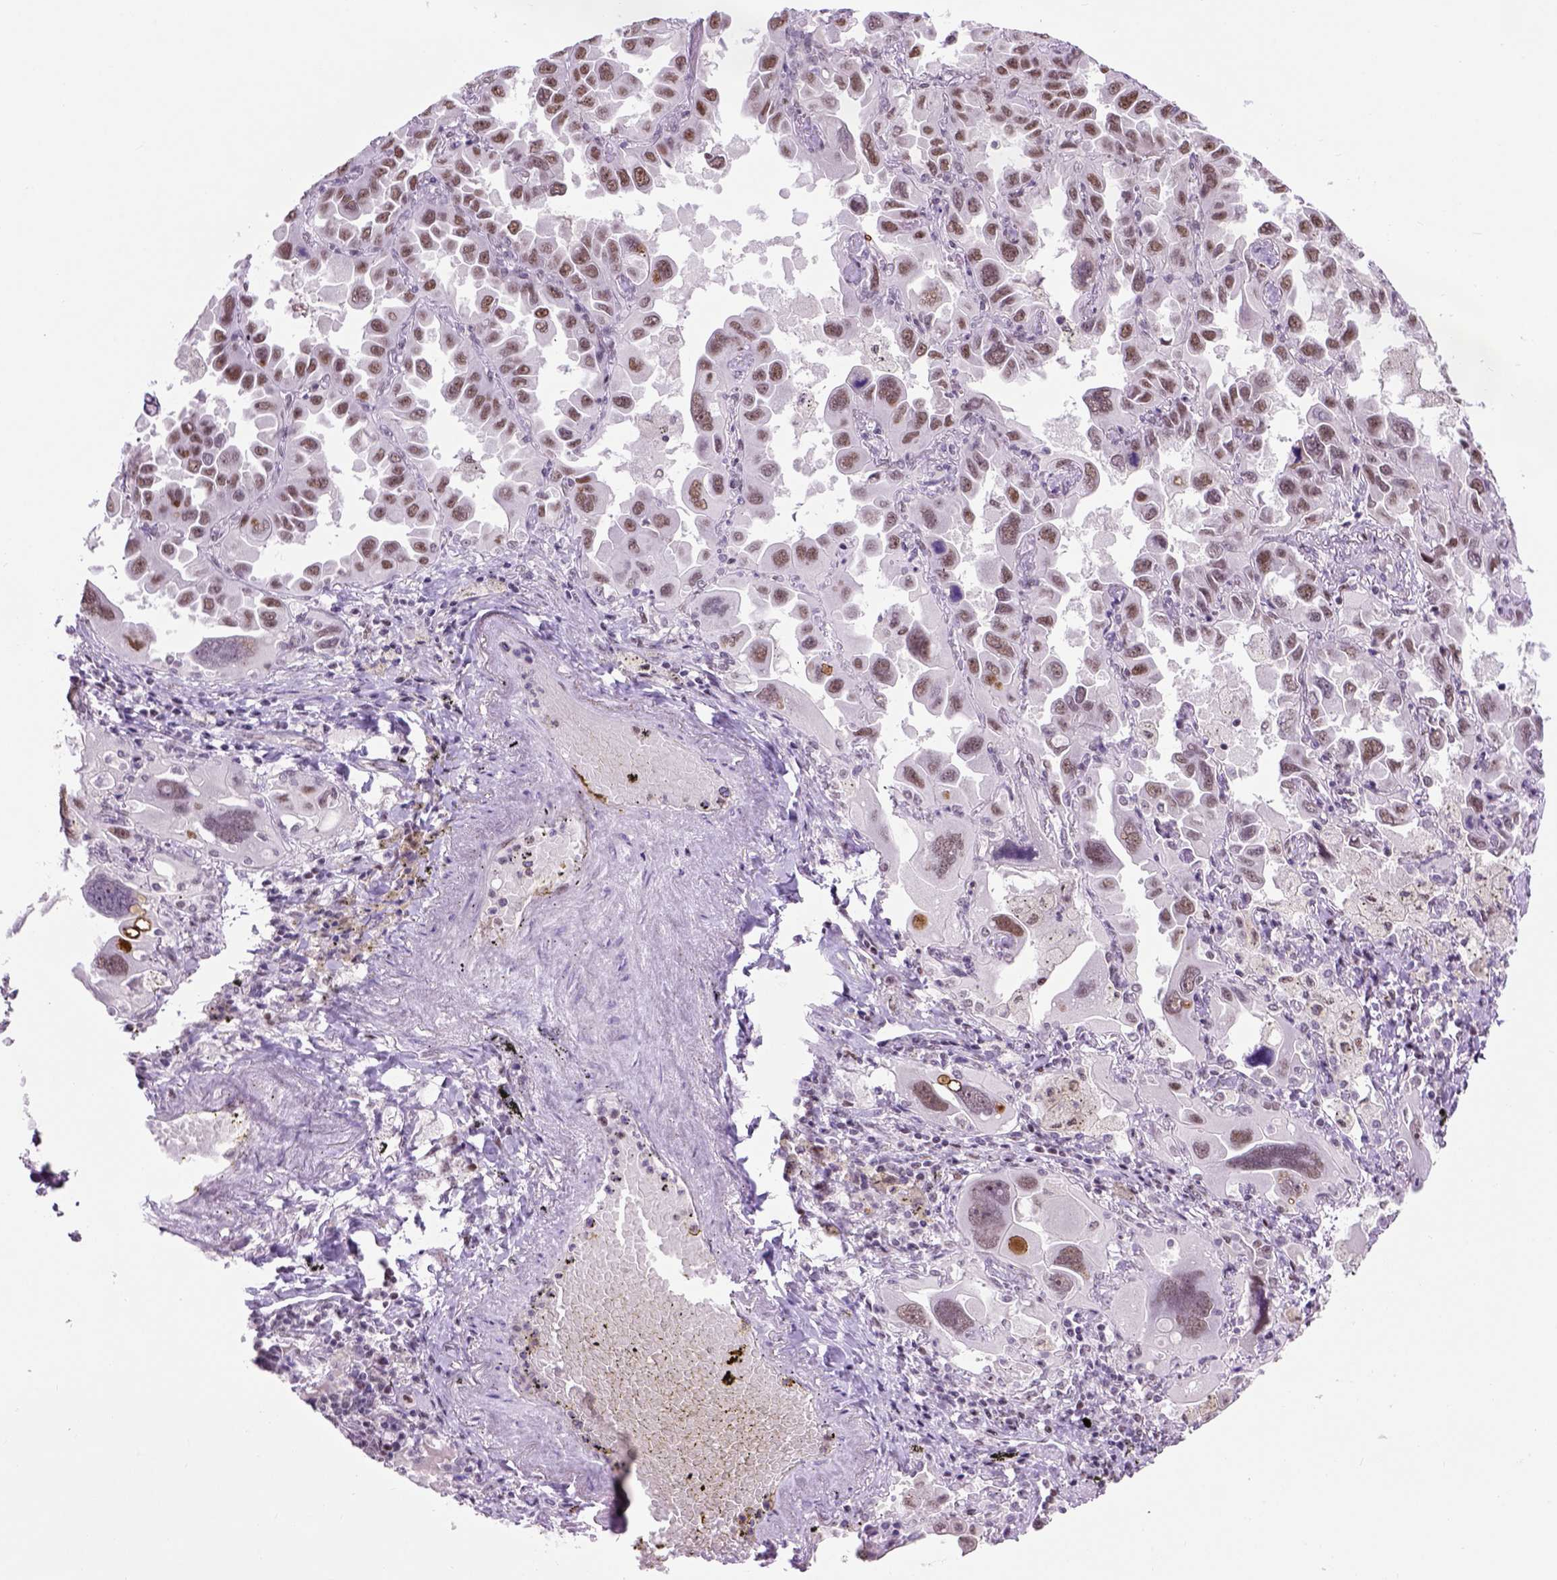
{"staining": {"intensity": "moderate", "quantity": ">75%", "location": "nuclear"}, "tissue": "lung cancer", "cell_type": "Tumor cells", "image_type": "cancer", "snomed": [{"axis": "morphology", "description": "Adenocarcinoma, NOS"}, {"axis": "topography", "description": "Lung"}], "caption": "Adenocarcinoma (lung) was stained to show a protein in brown. There is medium levels of moderate nuclear positivity in approximately >75% of tumor cells.", "gene": "TBPL1", "patient": {"sex": "male", "age": 64}}